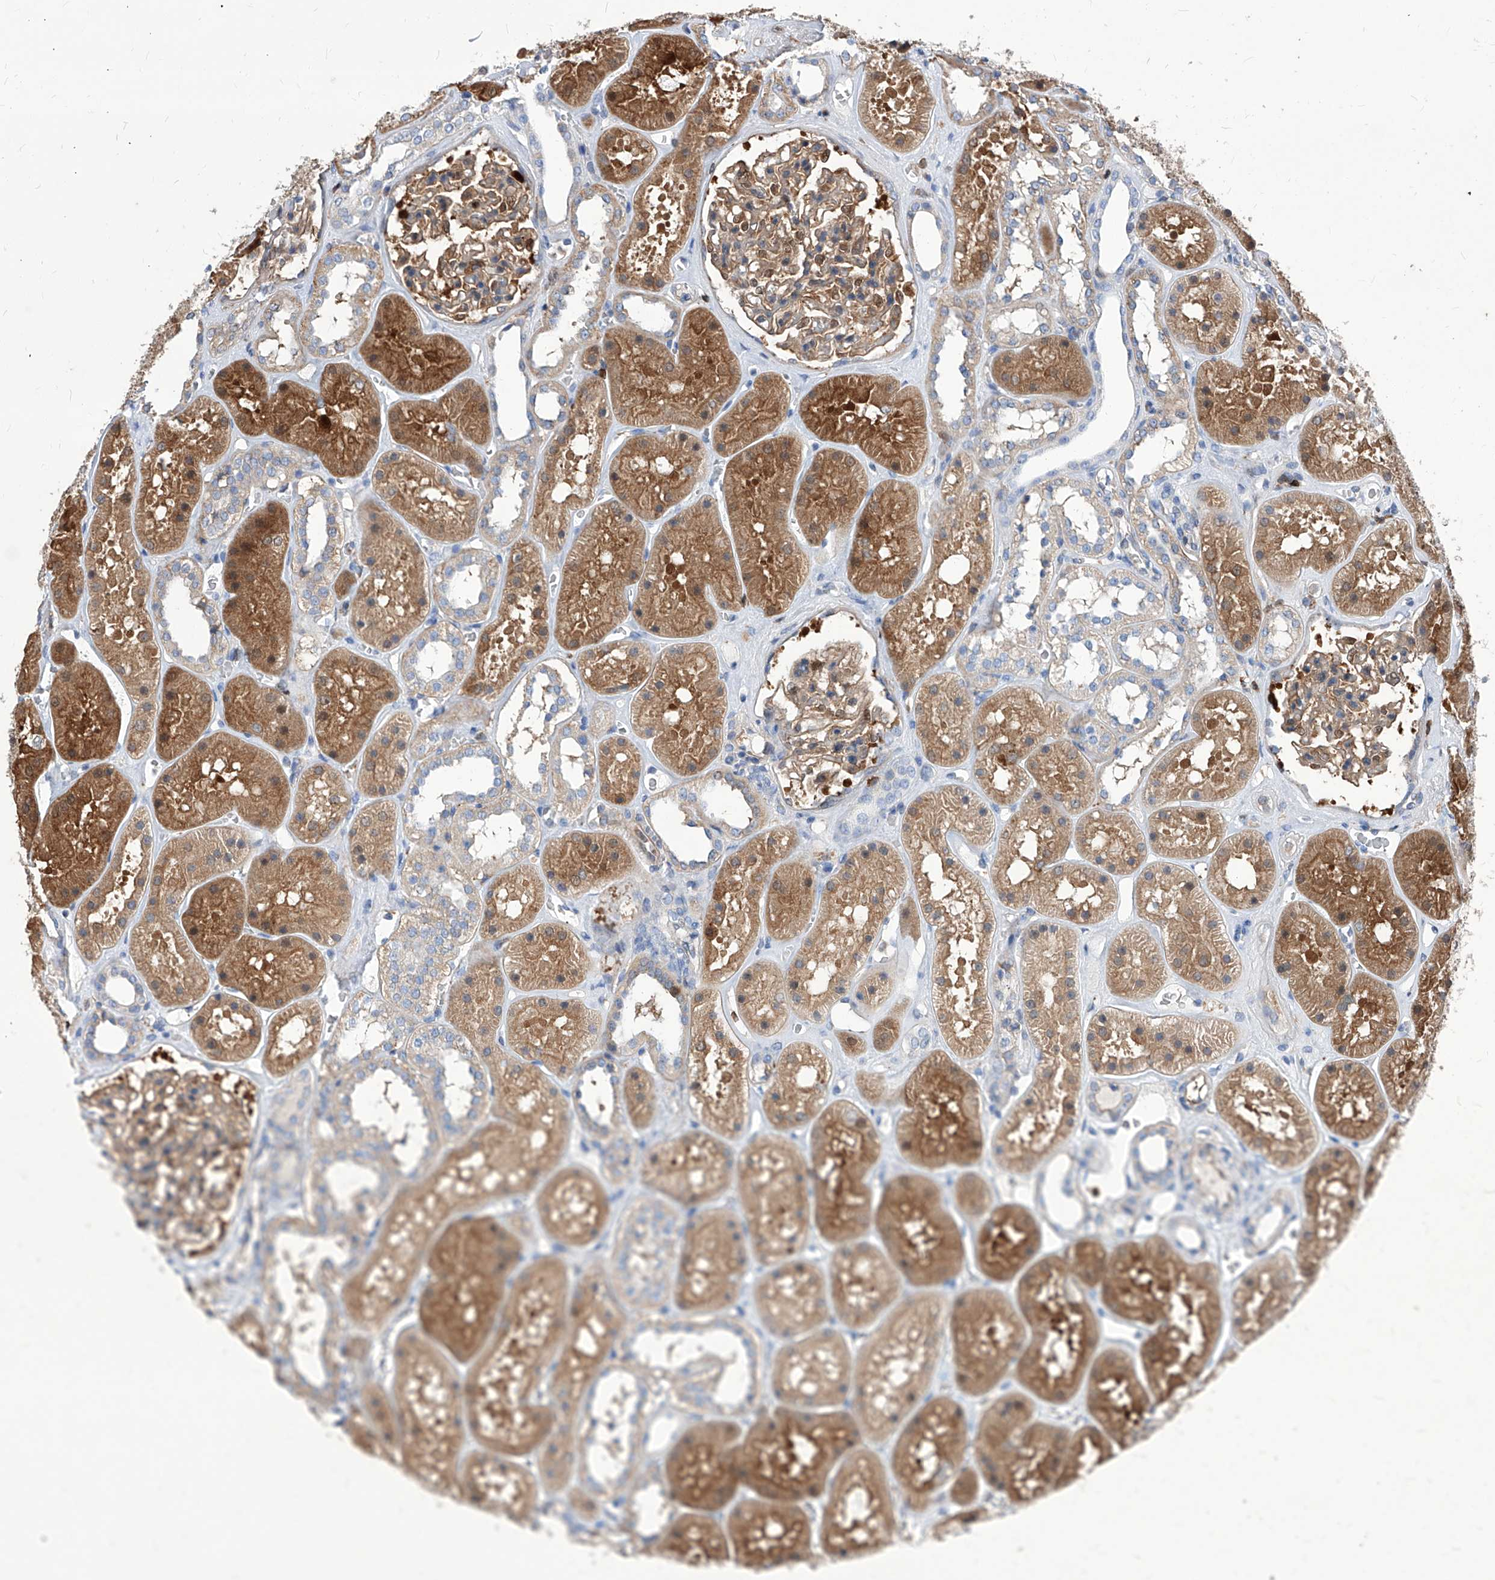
{"staining": {"intensity": "moderate", "quantity": "<25%", "location": "cytoplasmic/membranous"}, "tissue": "kidney", "cell_type": "Cells in glomeruli", "image_type": "normal", "snomed": [{"axis": "morphology", "description": "Normal tissue, NOS"}, {"axis": "topography", "description": "Kidney"}], "caption": "Cells in glomeruli display low levels of moderate cytoplasmic/membranous expression in about <25% of cells in unremarkable human kidney. (IHC, brightfield microscopy, high magnification).", "gene": "ABRACL", "patient": {"sex": "female", "age": 41}}